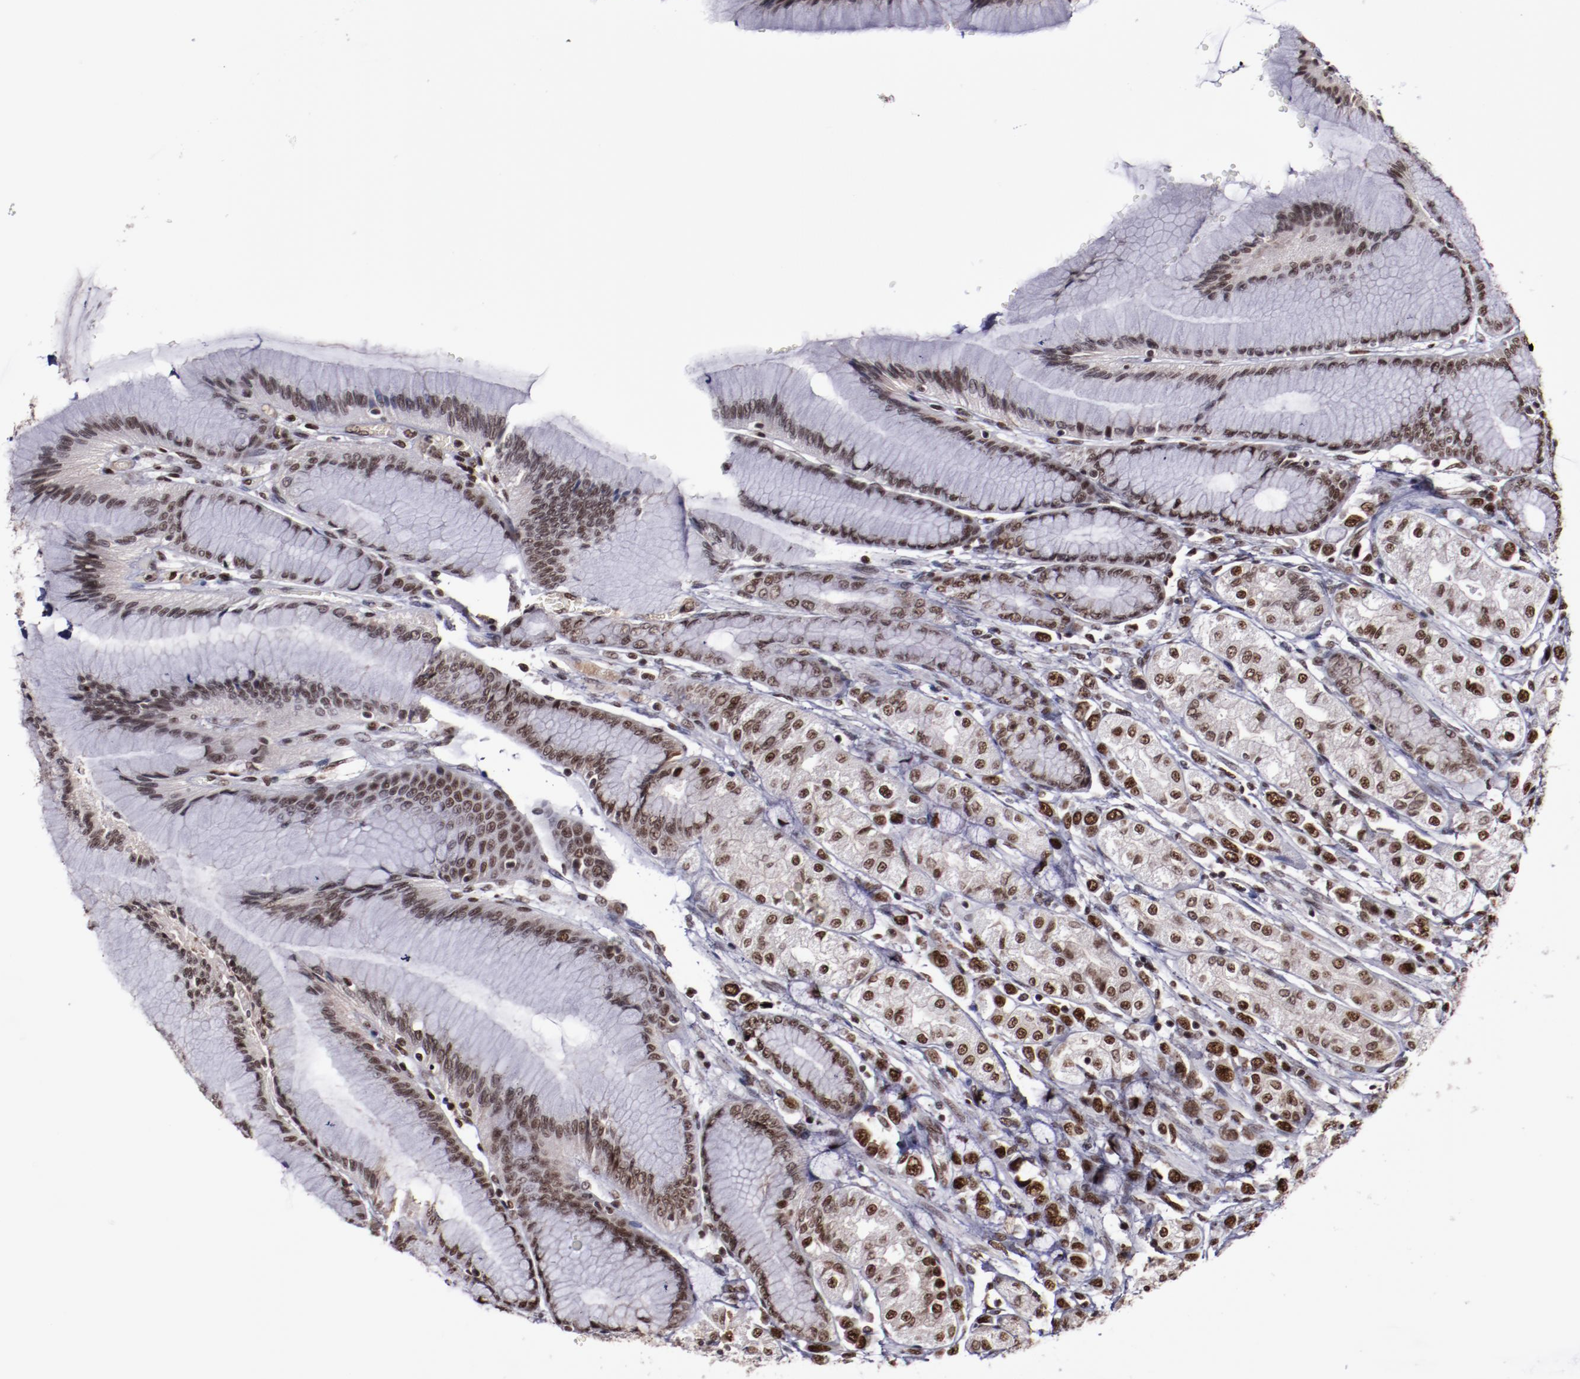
{"staining": {"intensity": "strong", "quantity": ">75%", "location": "nuclear"}, "tissue": "stomach", "cell_type": "Glandular cells", "image_type": "normal", "snomed": [{"axis": "morphology", "description": "Normal tissue, NOS"}, {"axis": "morphology", "description": "Adenocarcinoma, NOS"}, {"axis": "topography", "description": "Stomach"}, {"axis": "topography", "description": "Stomach, lower"}], "caption": "Human stomach stained for a protein (brown) demonstrates strong nuclear positive expression in about >75% of glandular cells.", "gene": "ERH", "patient": {"sex": "female", "age": 65}}